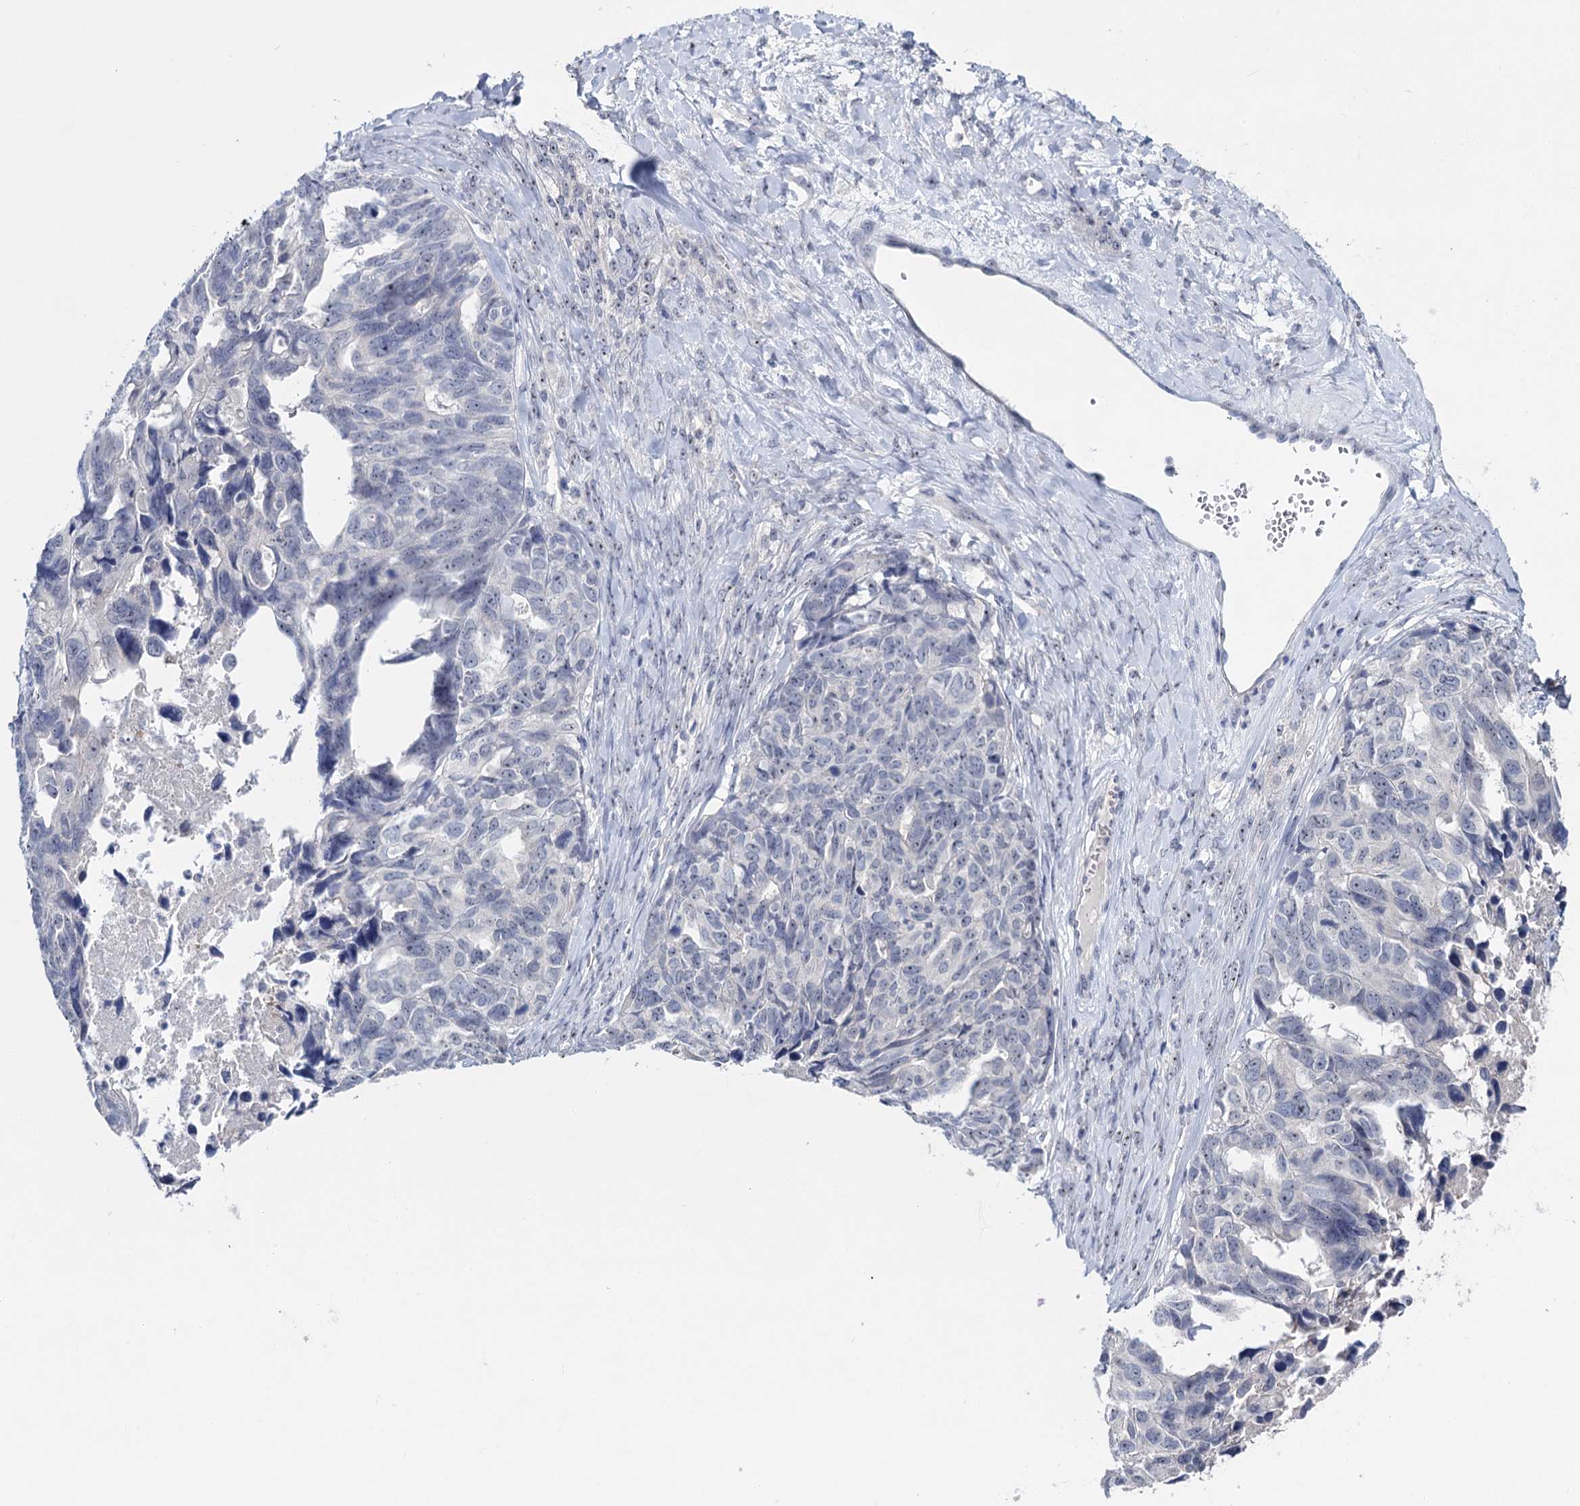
{"staining": {"intensity": "negative", "quantity": "none", "location": "none"}, "tissue": "ovarian cancer", "cell_type": "Tumor cells", "image_type": "cancer", "snomed": [{"axis": "morphology", "description": "Cystadenocarcinoma, serous, NOS"}, {"axis": "topography", "description": "Ovary"}], "caption": "Immunohistochemistry of ovarian cancer exhibits no positivity in tumor cells.", "gene": "SFN", "patient": {"sex": "female", "age": 79}}